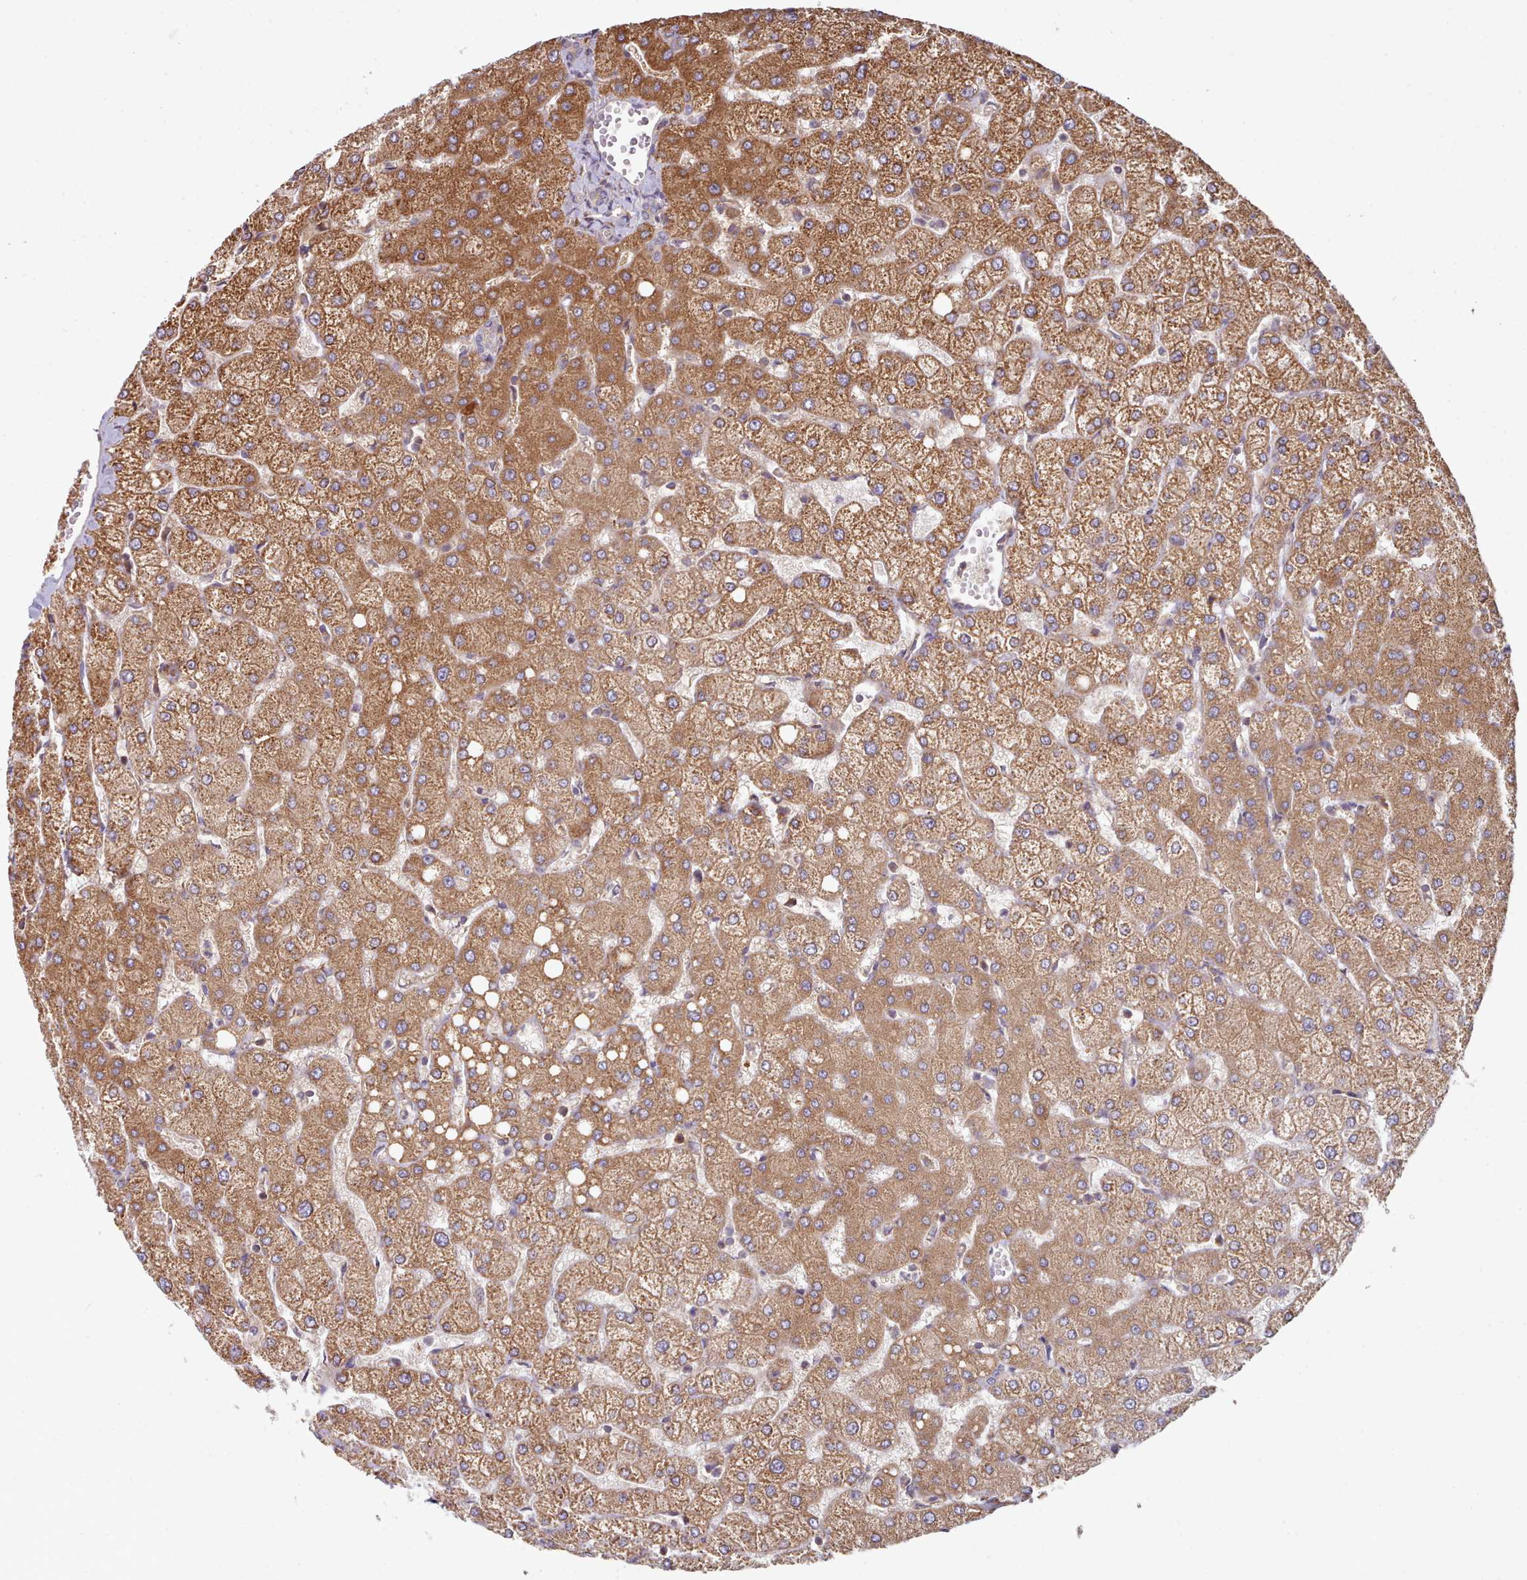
{"staining": {"intensity": "negative", "quantity": "none", "location": "none"}, "tissue": "liver", "cell_type": "Cholangiocytes", "image_type": "normal", "snomed": [{"axis": "morphology", "description": "Normal tissue, NOS"}, {"axis": "topography", "description": "Liver"}], "caption": "Liver was stained to show a protein in brown. There is no significant staining in cholangiocytes. (Brightfield microscopy of DAB (3,3'-diaminobenzidine) immunohistochemistry at high magnification).", "gene": "TRIM26", "patient": {"sex": "female", "age": 54}}